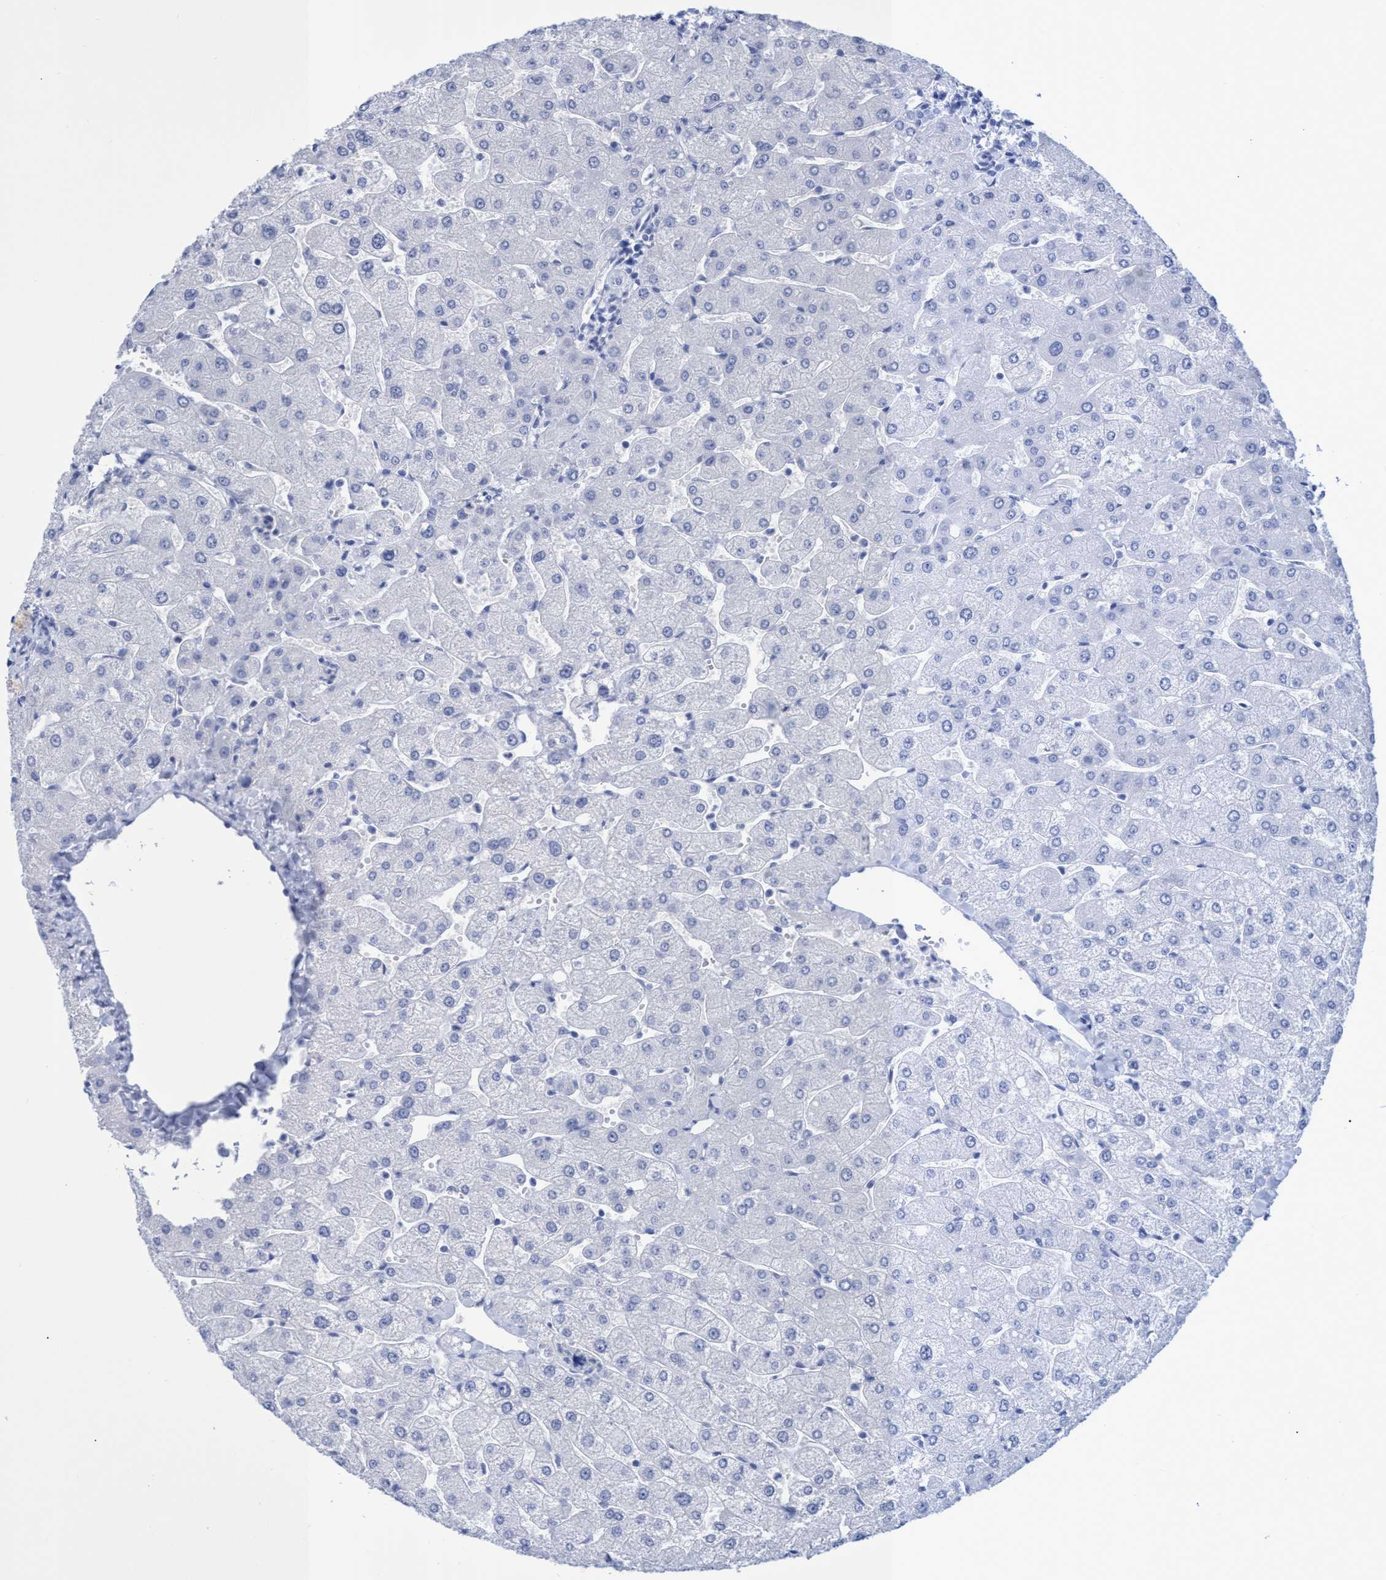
{"staining": {"intensity": "negative", "quantity": "none", "location": "none"}, "tissue": "liver", "cell_type": "Cholangiocytes", "image_type": "normal", "snomed": [{"axis": "morphology", "description": "Normal tissue, NOS"}, {"axis": "topography", "description": "Liver"}], "caption": "Immunohistochemistry (IHC) photomicrograph of normal liver: human liver stained with DAB (3,3'-diaminobenzidine) reveals no significant protein positivity in cholangiocytes.", "gene": "INSL6", "patient": {"sex": "male", "age": 55}}